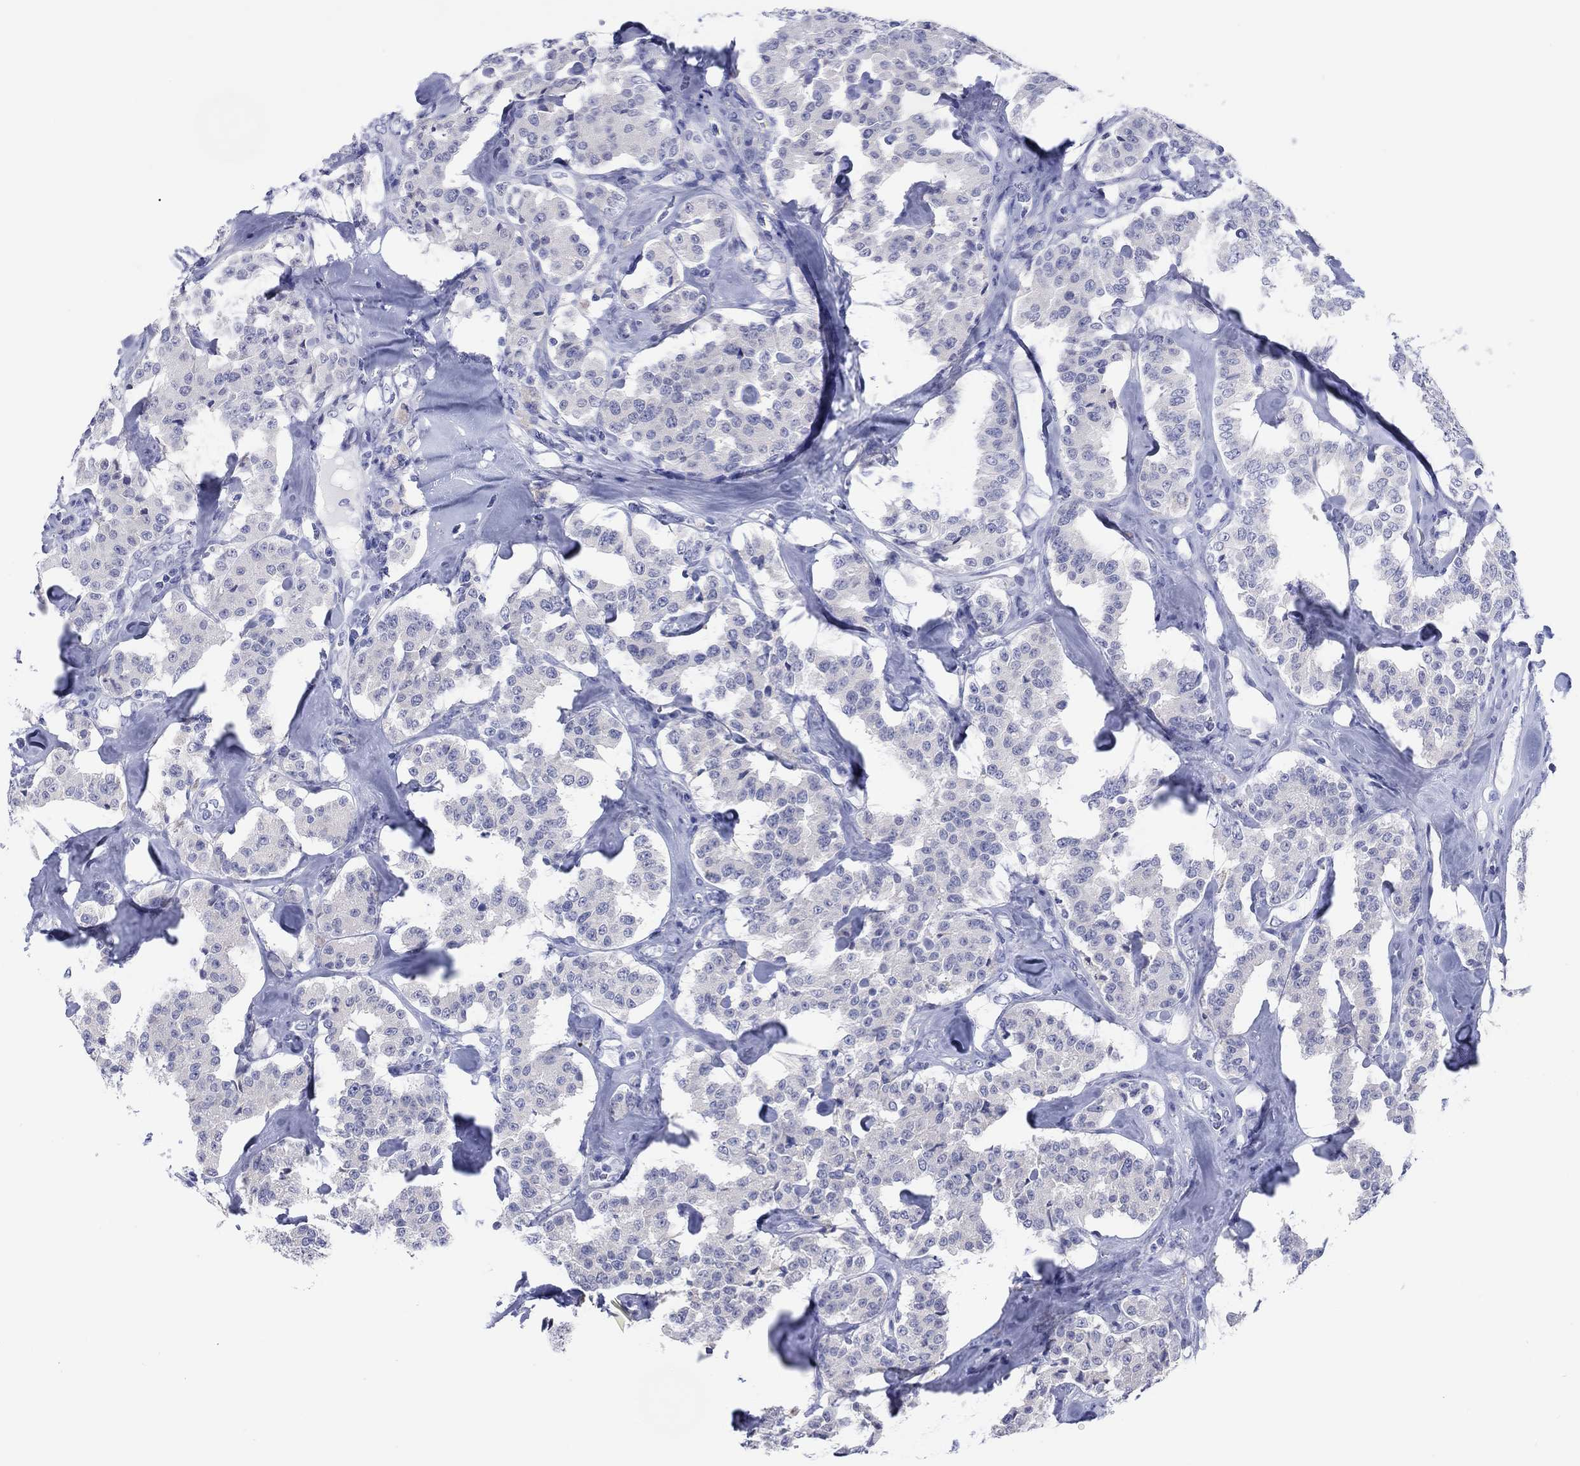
{"staining": {"intensity": "negative", "quantity": "none", "location": "none"}, "tissue": "carcinoid", "cell_type": "Tumor cells", "image_type": "cancer", "snomed": [{"axis": "morphology", "description": "Carcinoid, malignant, NOS"}, {"axis": "topography", "description": "Pancreas"}], "caption": "Human carcinoid (malignant) stained for a protein using immunohistochemistry (IHC) shows no expression in tumor cells.", "gene": "ERICH3", "patient": {"sex": "male", "age": 41}}